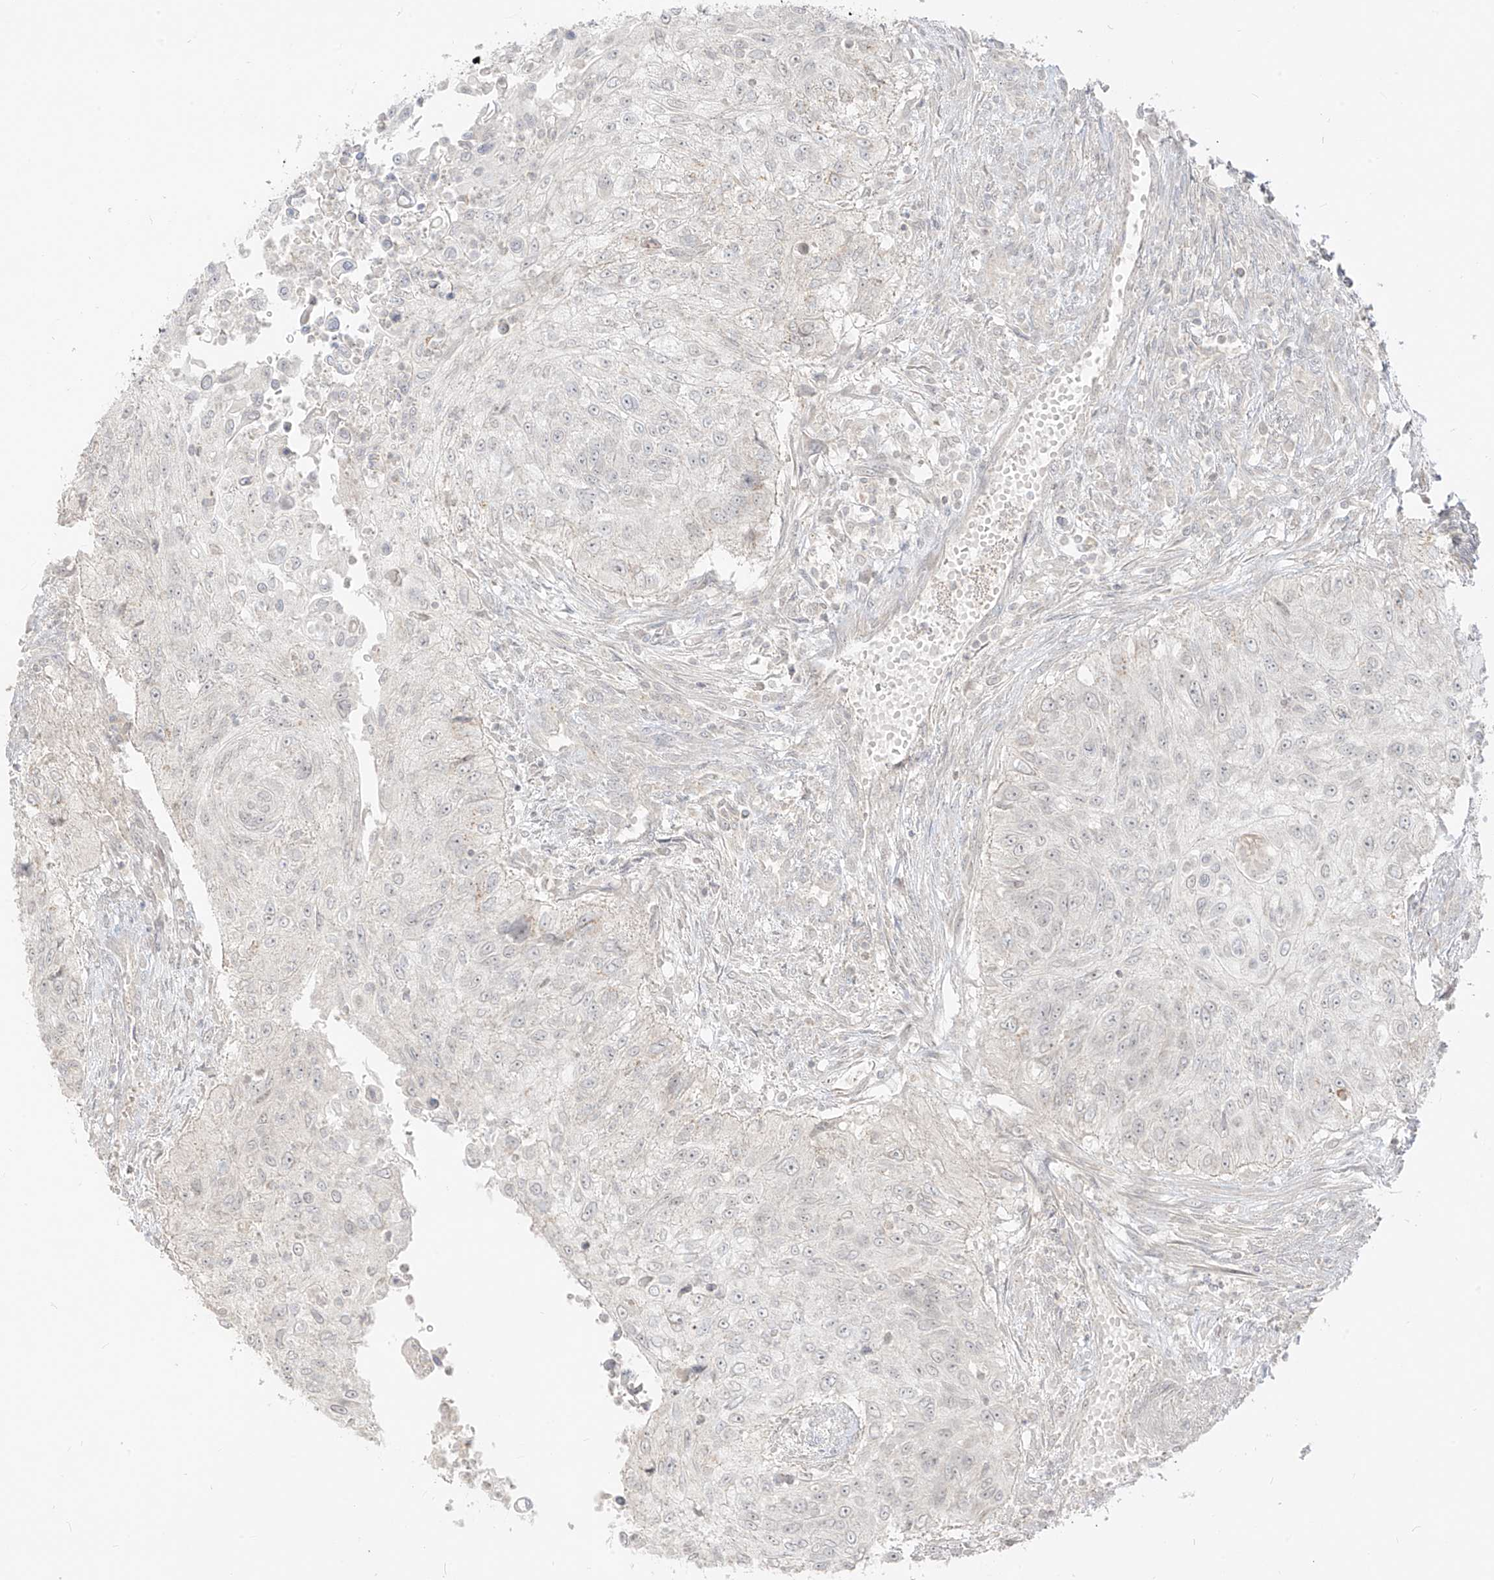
{"staining": {"intensity": "negative", "quantity": "none", "location": "none"}, "tissue": "urothelial cancer", "cell_type": "Tumor cells", "image_type": "cancer", "snomed": [{"axis": "morphology", "description": "Urothelial carcinoma, High grade"}, {"axis": "topography", "description": "Urinary bladder"}], "caption": "A histopathology image of urothelial cancer stained for a protein shows no brown staining in tumor cells.", "gene": "LIPT1", "patient": {"sex": "female", "age": 60}}